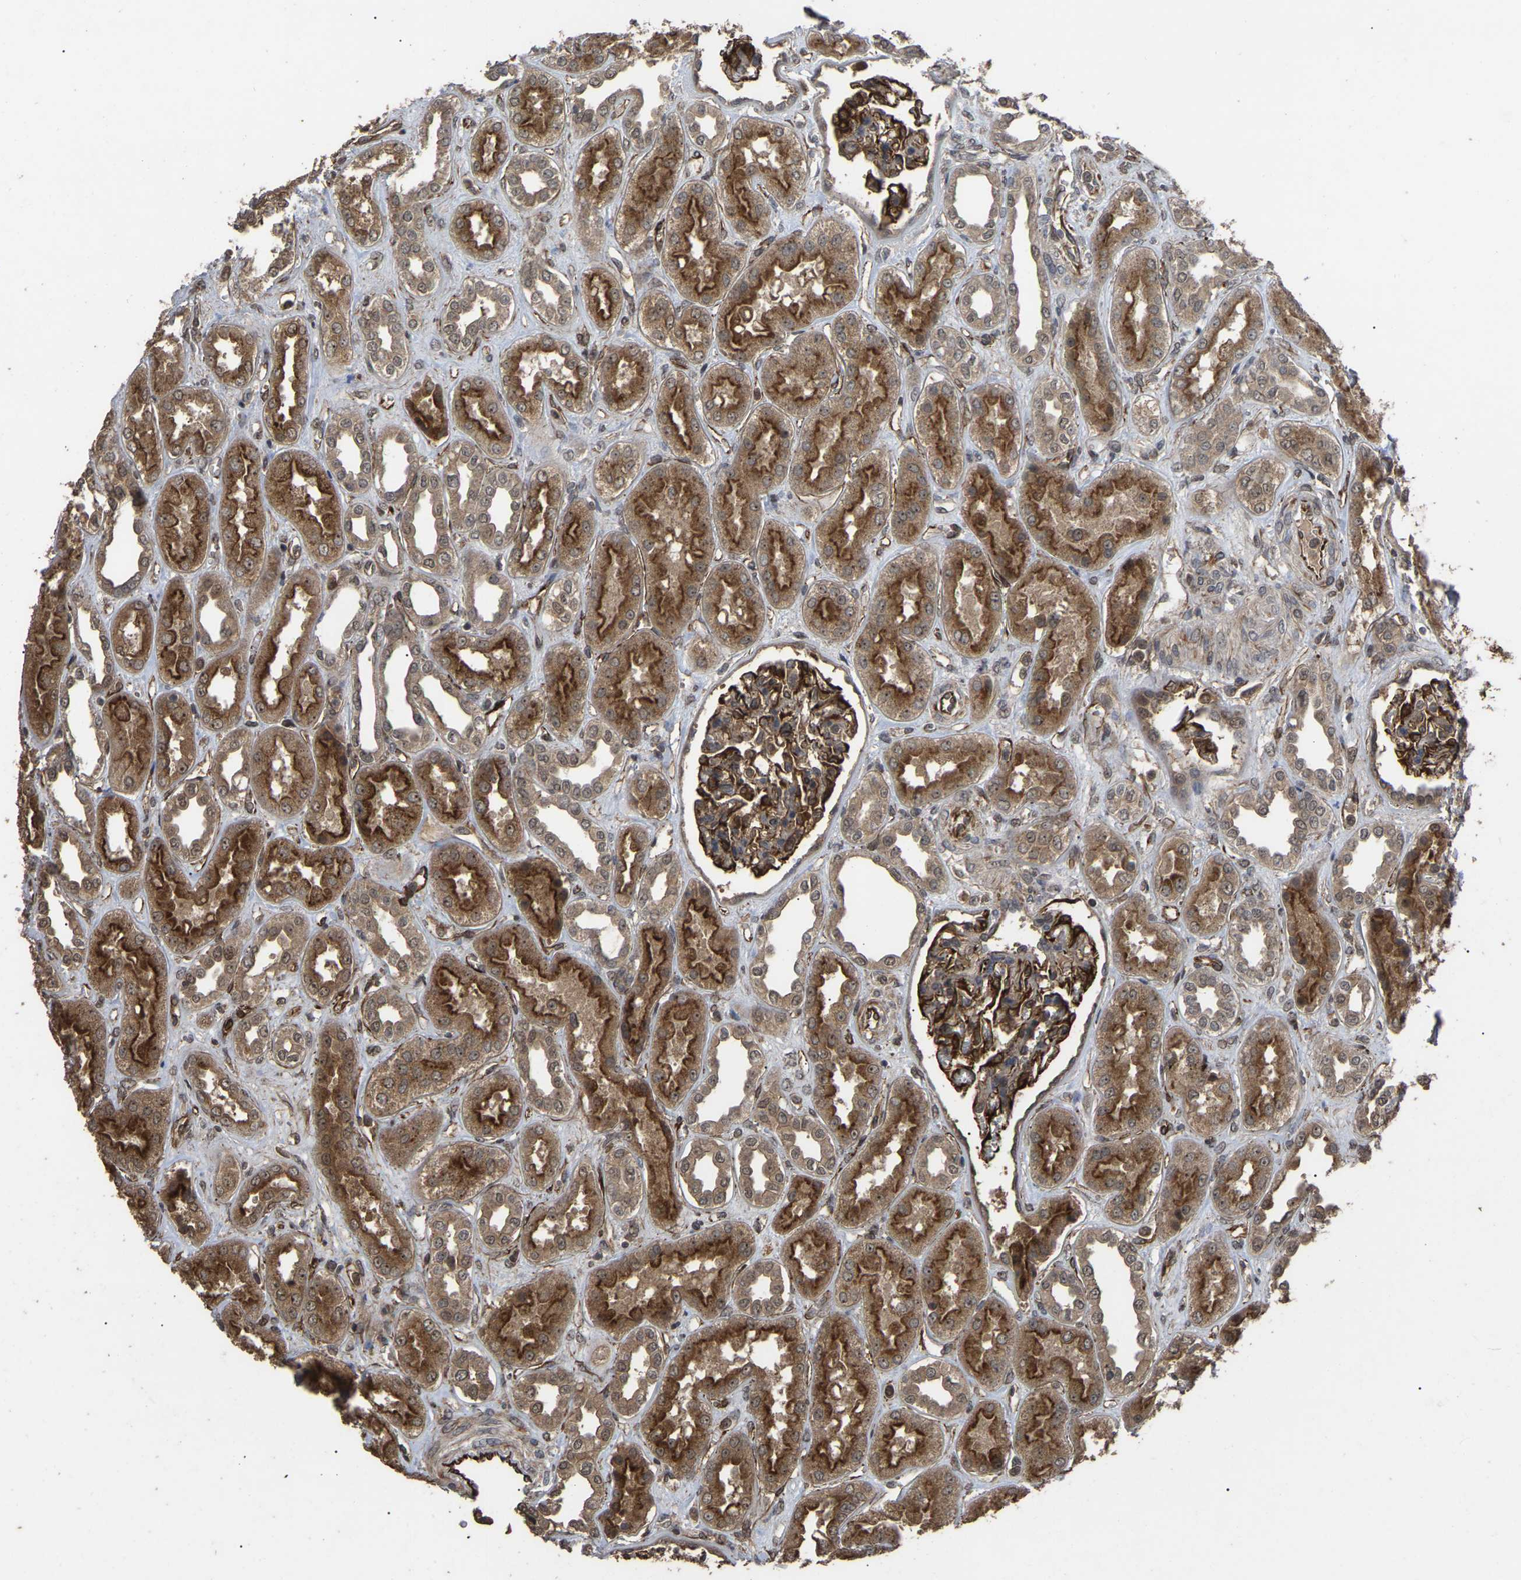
{"staining": {"intensity": "strong", "quantity": ">75%", "location": "cytoplasmic/membranous"}, "tissue": "kidney", "cell_type": "Cells in glomeruli", "image_type": "normal", "snomed": [{"axis": "morphology", "description": "Normal tissue, NOS"}, {"axis": "topography", "description": "Kidney"}], "caption": "IHC (DAB) staining of normal human kidney demonstrates strong cytoplasmic/membranous protein staining in approximately >75% of cells in glomeruli.", "gene": "FAM161B", "patient": {"sex": "male", "age": 59}}